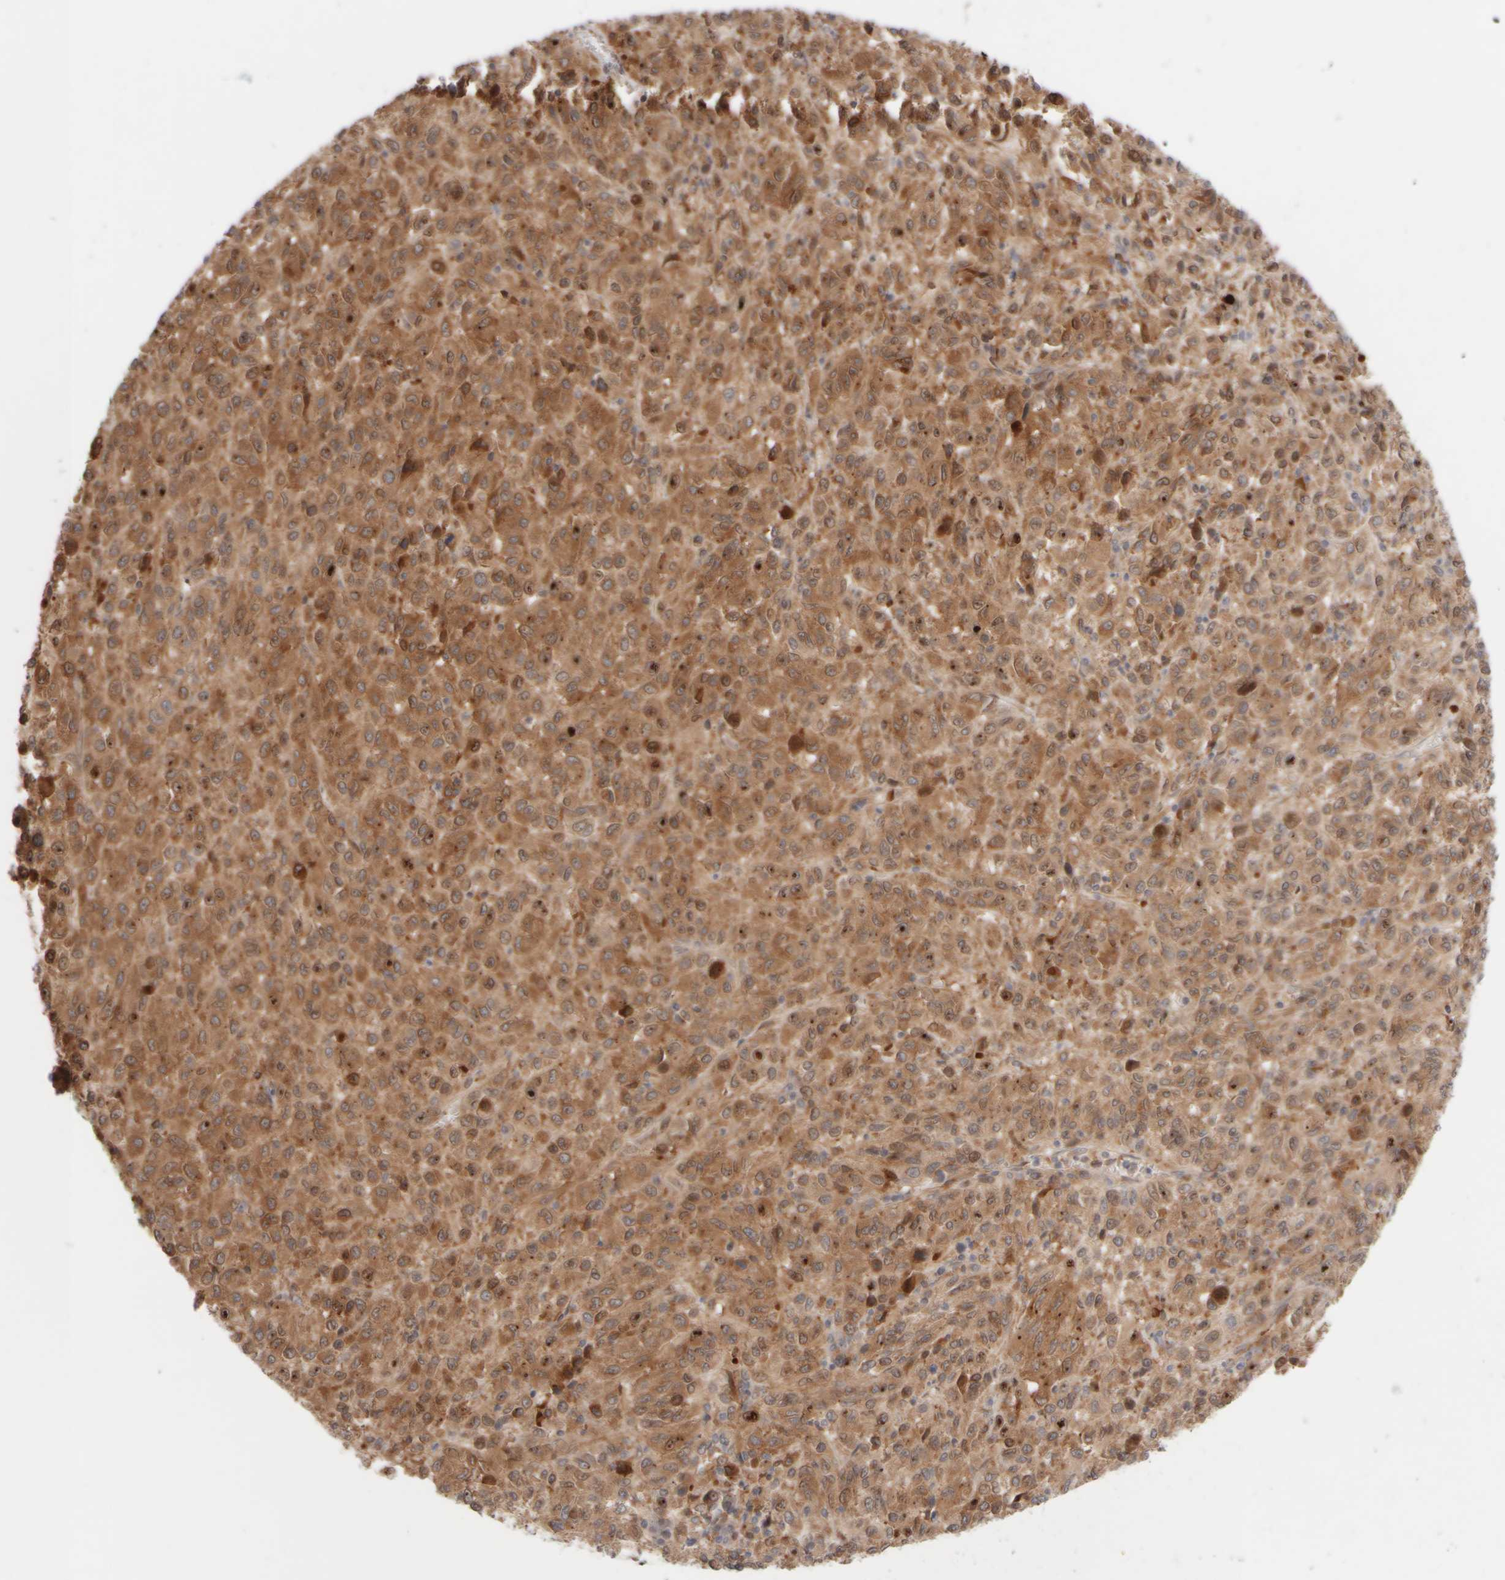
{"staining": {"intensity": "moderate", "quantity": ">75%", "location": "cytoplasmic/membranous"}, "tissue": "melanoma", "cell_type": "Tumor cells", "image_type": "cancer", "snomed": [{"axis": "morphology", "description": "Malignant melanoma, Metastatic site"}, {"axis": "topography", "description": "Lung"}], "caption": "An image of human malignant melanoma (metastatic site) stained for a protein demonstrates moderate cytoplasmic/membranous brown staining in tumor cells.", "gene": "GCN1", "patient": {"sex": "male", "age": 64}}